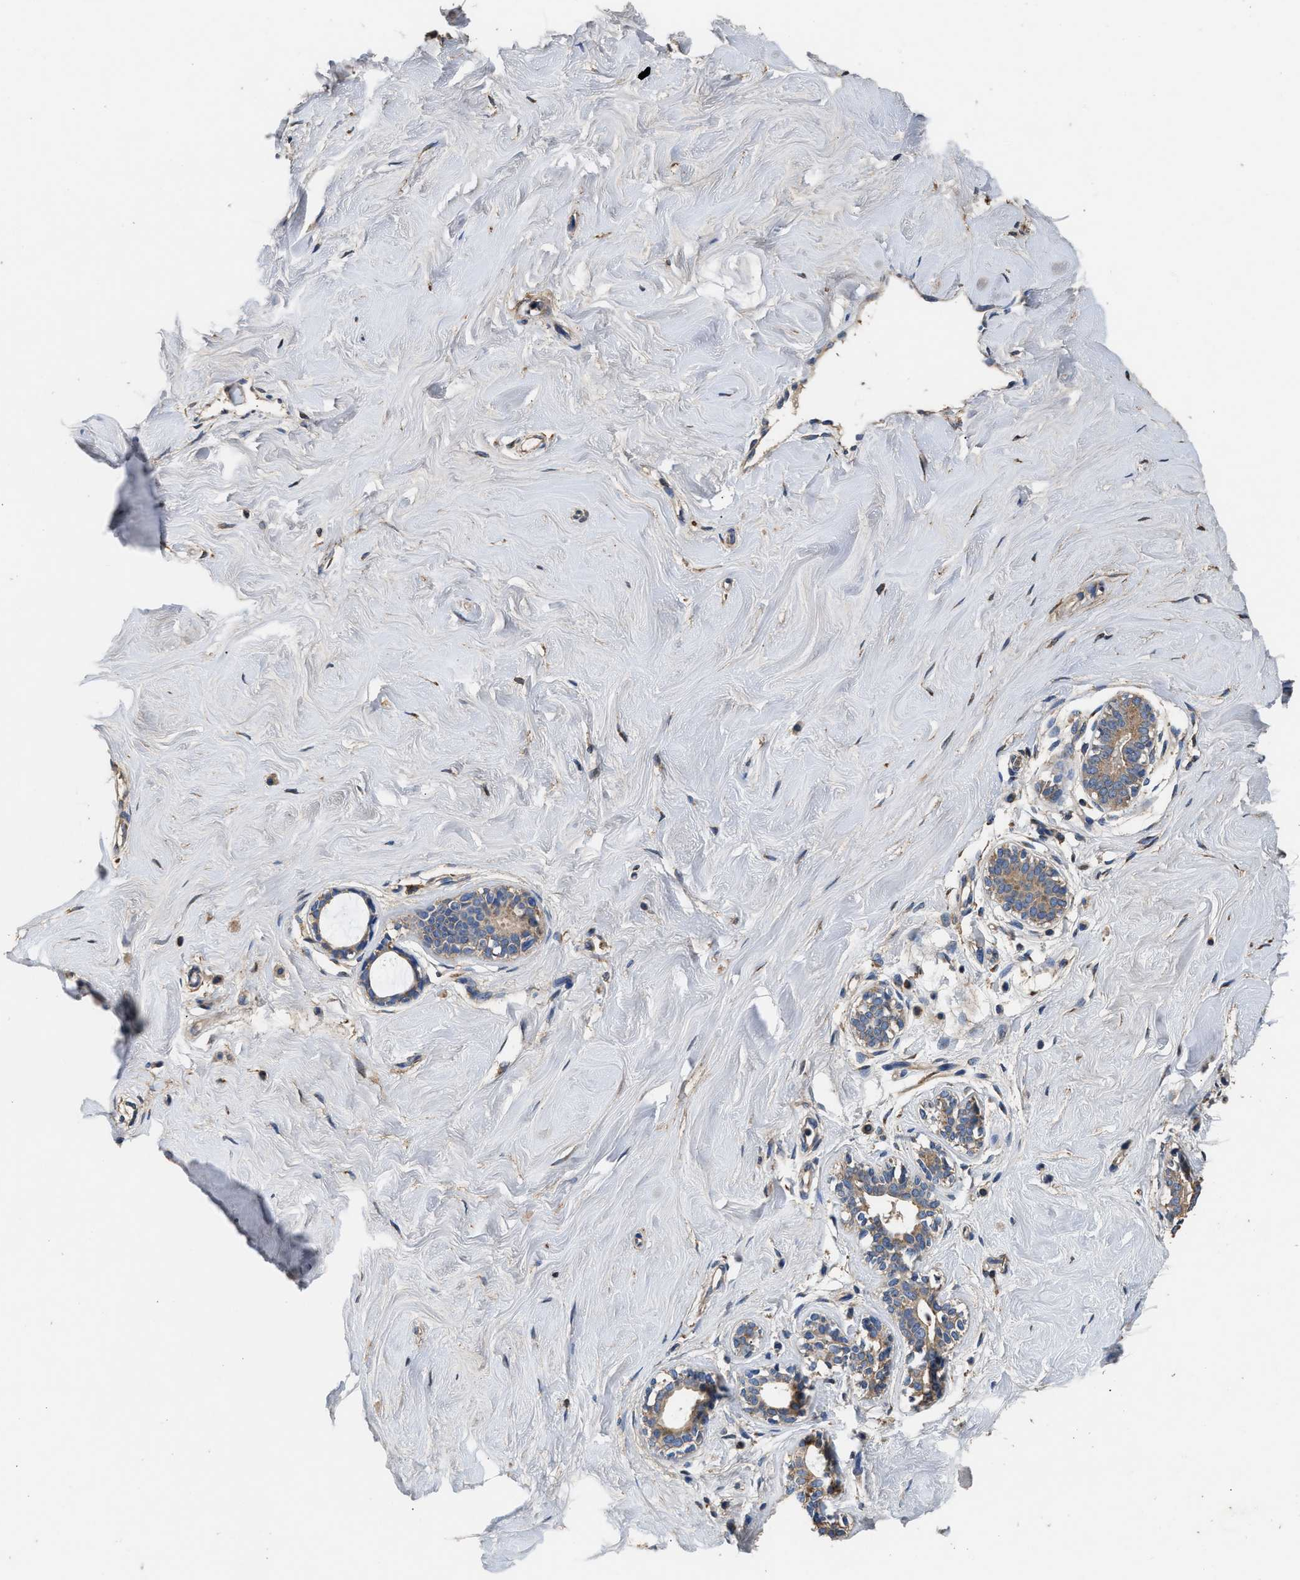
{"staining": {"intensity": "moderate", "quantity": "25%-75%", "location": "cytoplasmic/membranous"}, "tissue": "breast", "cell_type": "Adipocytes", "image_type": "normal", "snomed": [{"axis": "morphology", "description": "Normal tissue, NOS"}, {"axis": "topography", "description": "Breast"}], "caption": "IHC image of normal human breast stained for a protein (brown), which shows medium levels of moderate cytoplasmic/membranous positivity in about 25%-75% of adipocytes.", "gene": "KLB", "patient": {"sex": "female", "age": 23}}